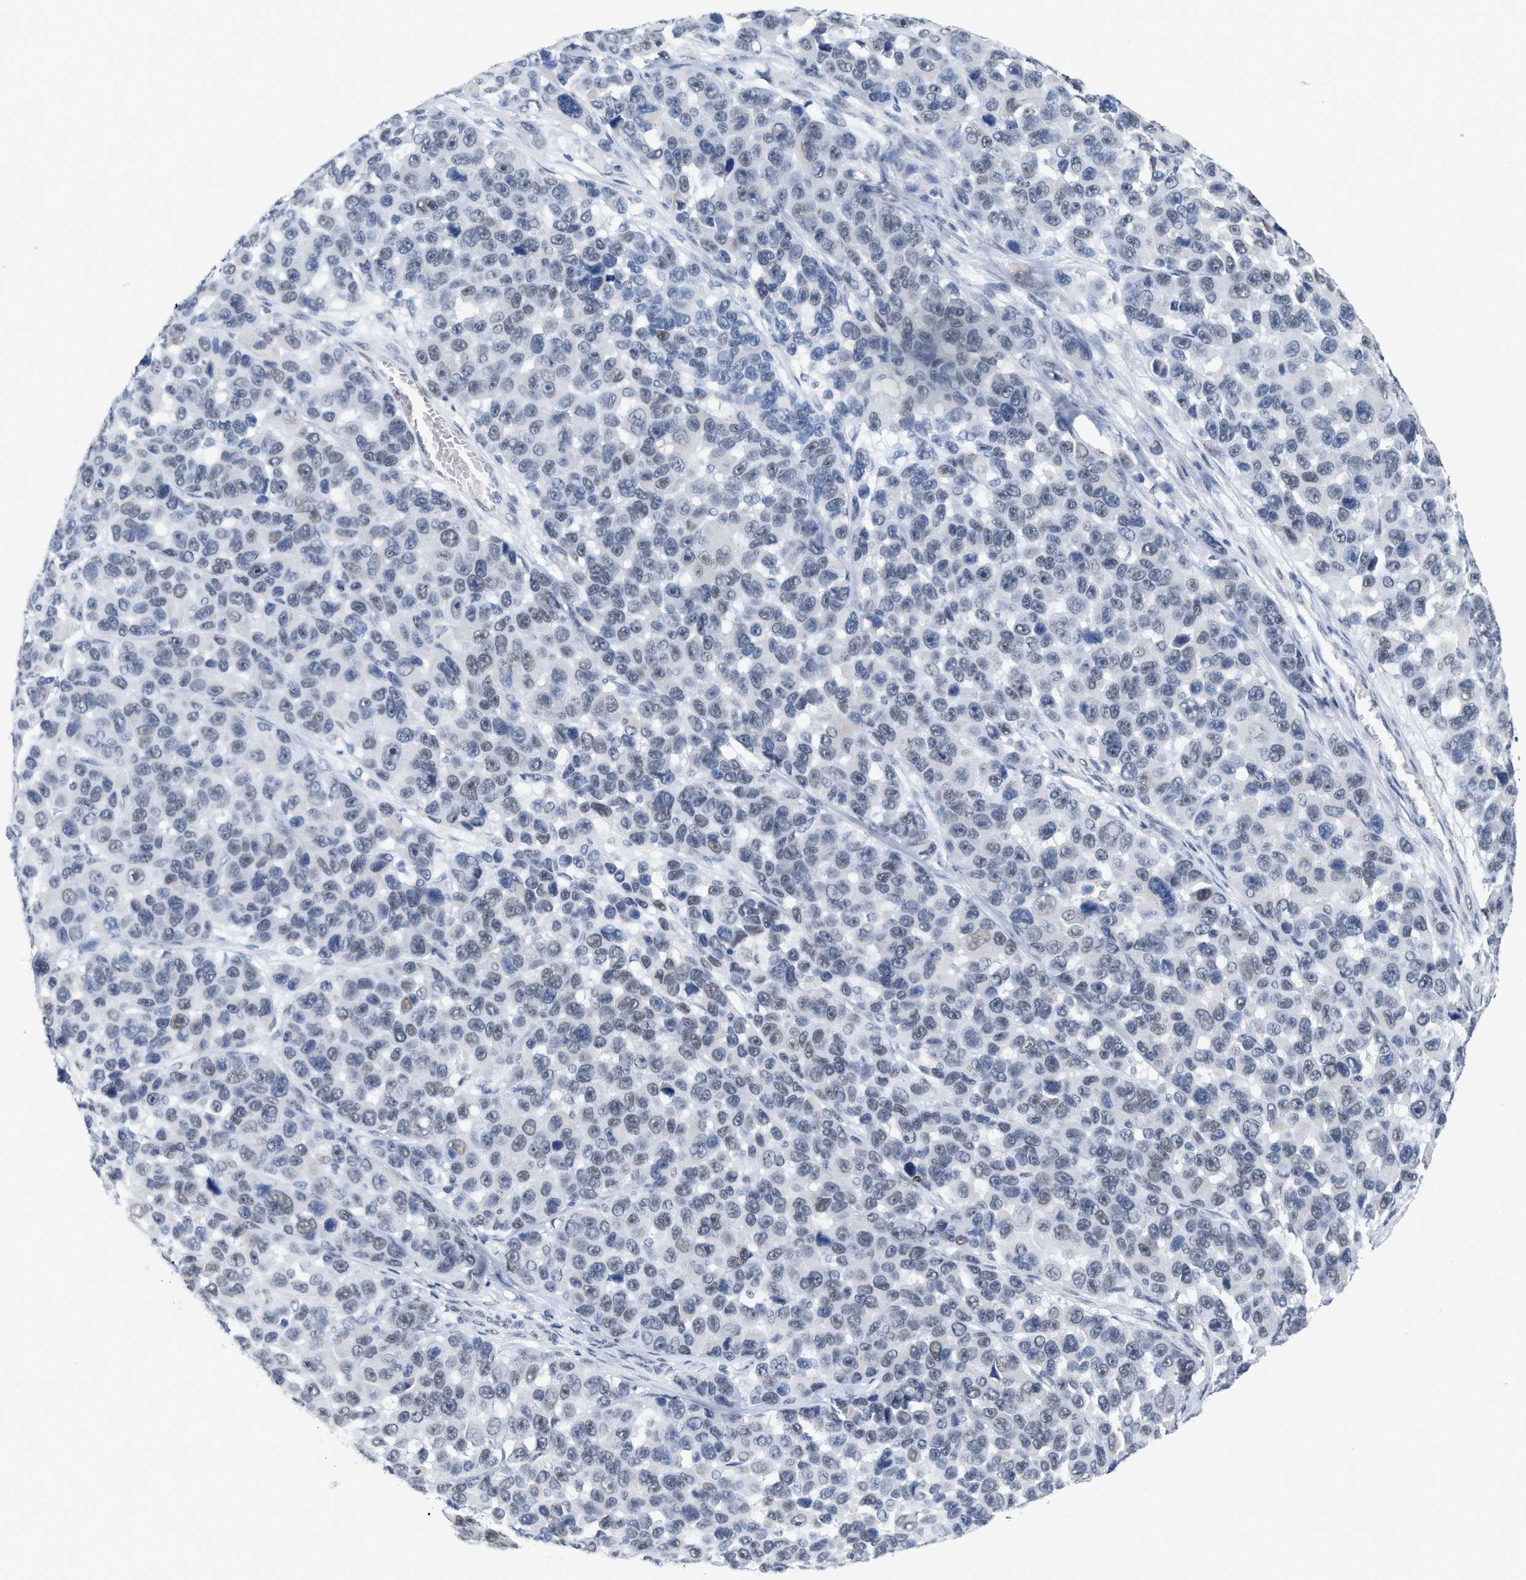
{"staining": {"intensity": "weak", "quantity": "<25%", "location": "nuclear"}, "tissue": "melanoma", "cell_type": "Tumor cells", "image_type": "cancer", "snomed": [{"axis": "morphology", "description": "Malignant melanoma, NOS"}, {"axis": "topography", "description": "Skin"}], "caption": "Histopathology image shows no significant protein staining in tumor cells of malignant melanoma. Nuclei are stained in blue.", "gene": "XIRP1", "patient": {"sex": "male", "age": 53}}